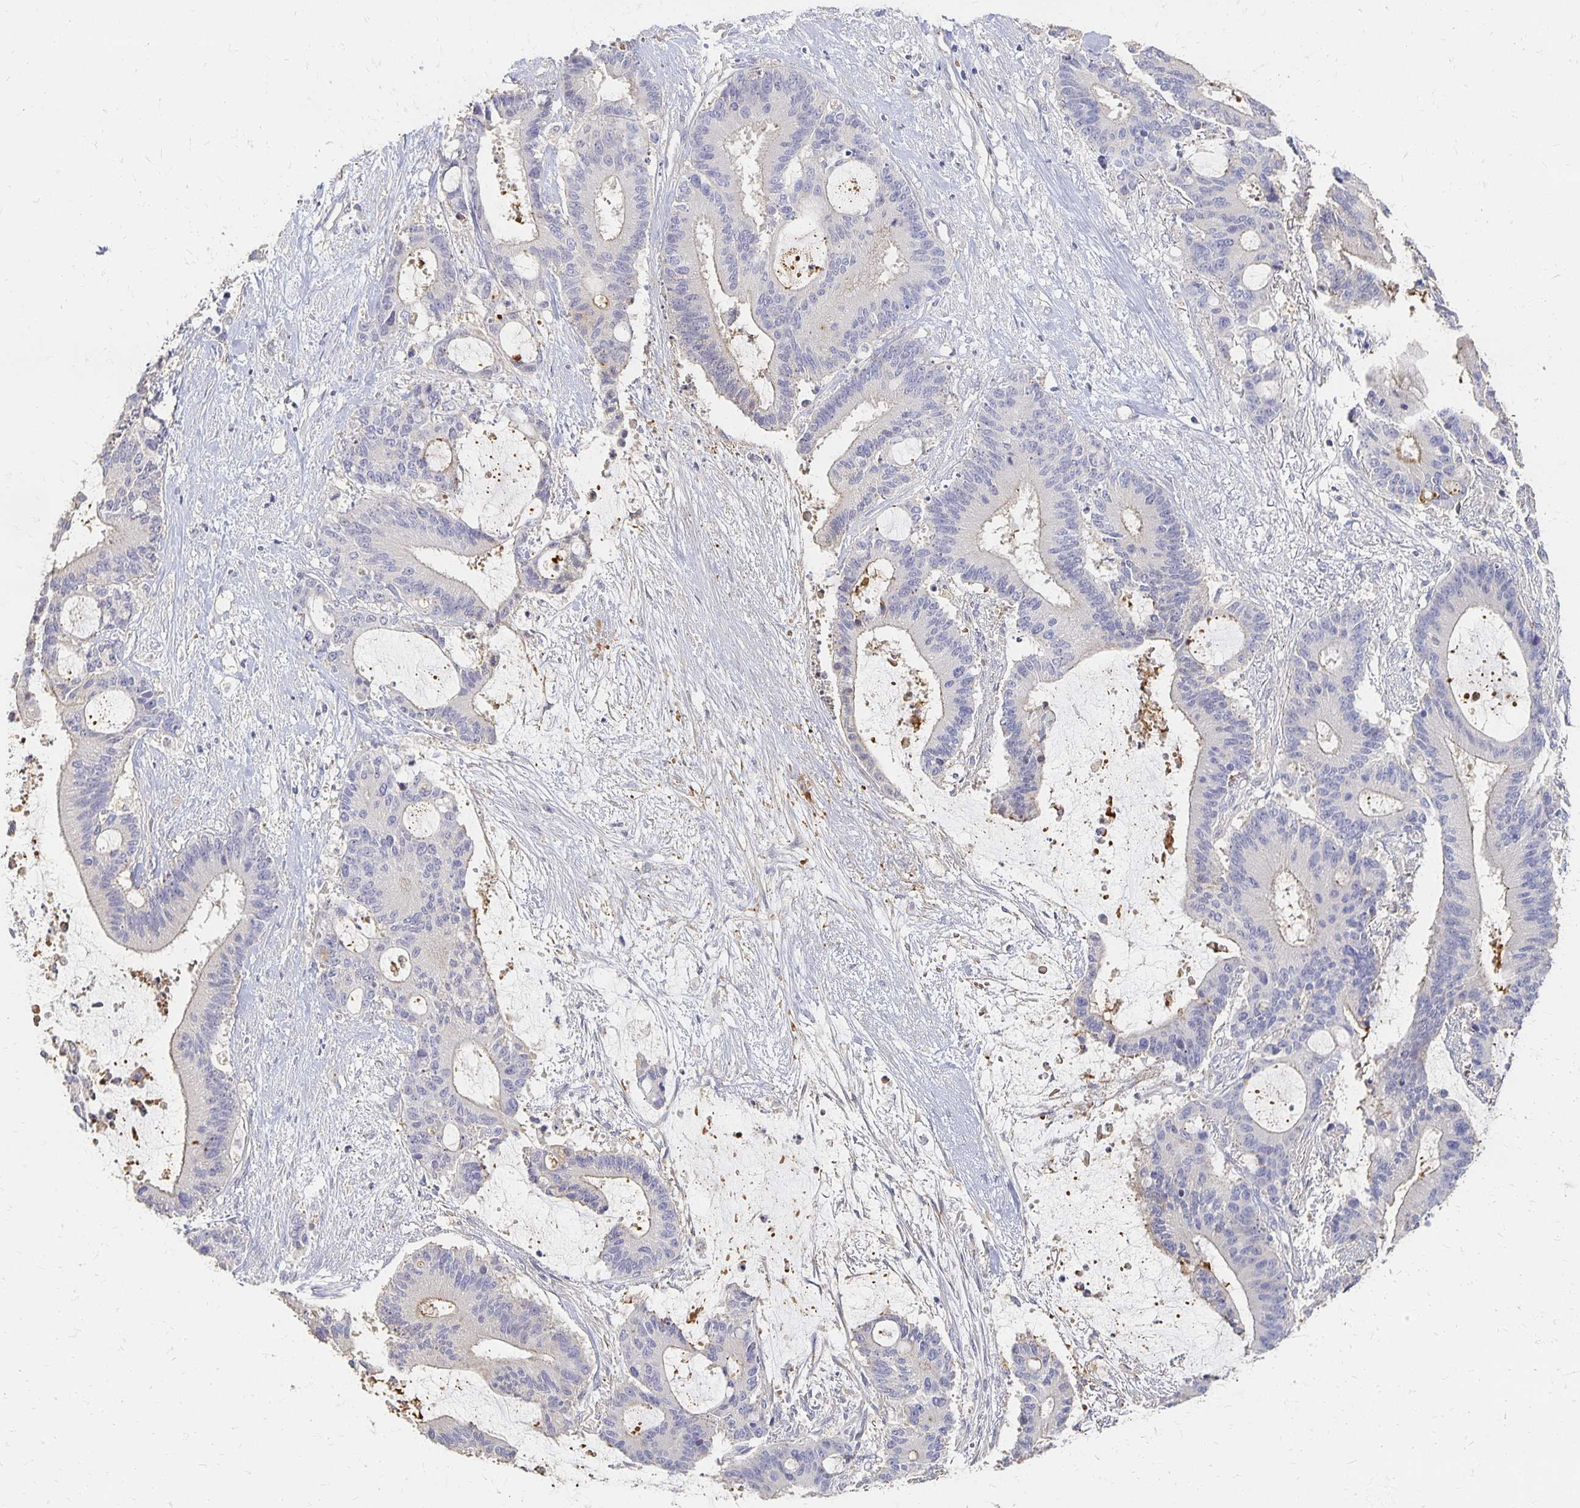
{"staining": {"intensity": "negative", "quantity": "none", "location": "none"}, "tissue": "liver cancer", "cell_type": "Tumor cells", "image_type": "cancer", "snomed": [{"axis": "morphology", "description": "Normal tissue, NOS"}, {"axis": "morphology", "description": "Cholangiocarcinoma"}, {"axis": "topography", "description": "Liver"}, {"axis": "topography", "description": "Peripheral nerve tissue"}], "caption": "High power microscopy photomicrograph of an immunohistochemistry image of liver cholangiocarcinoma, revealing no significant positivity in tumor cells.", "gene": "CST6", "patient": {"sex": "female", "age": 73}}